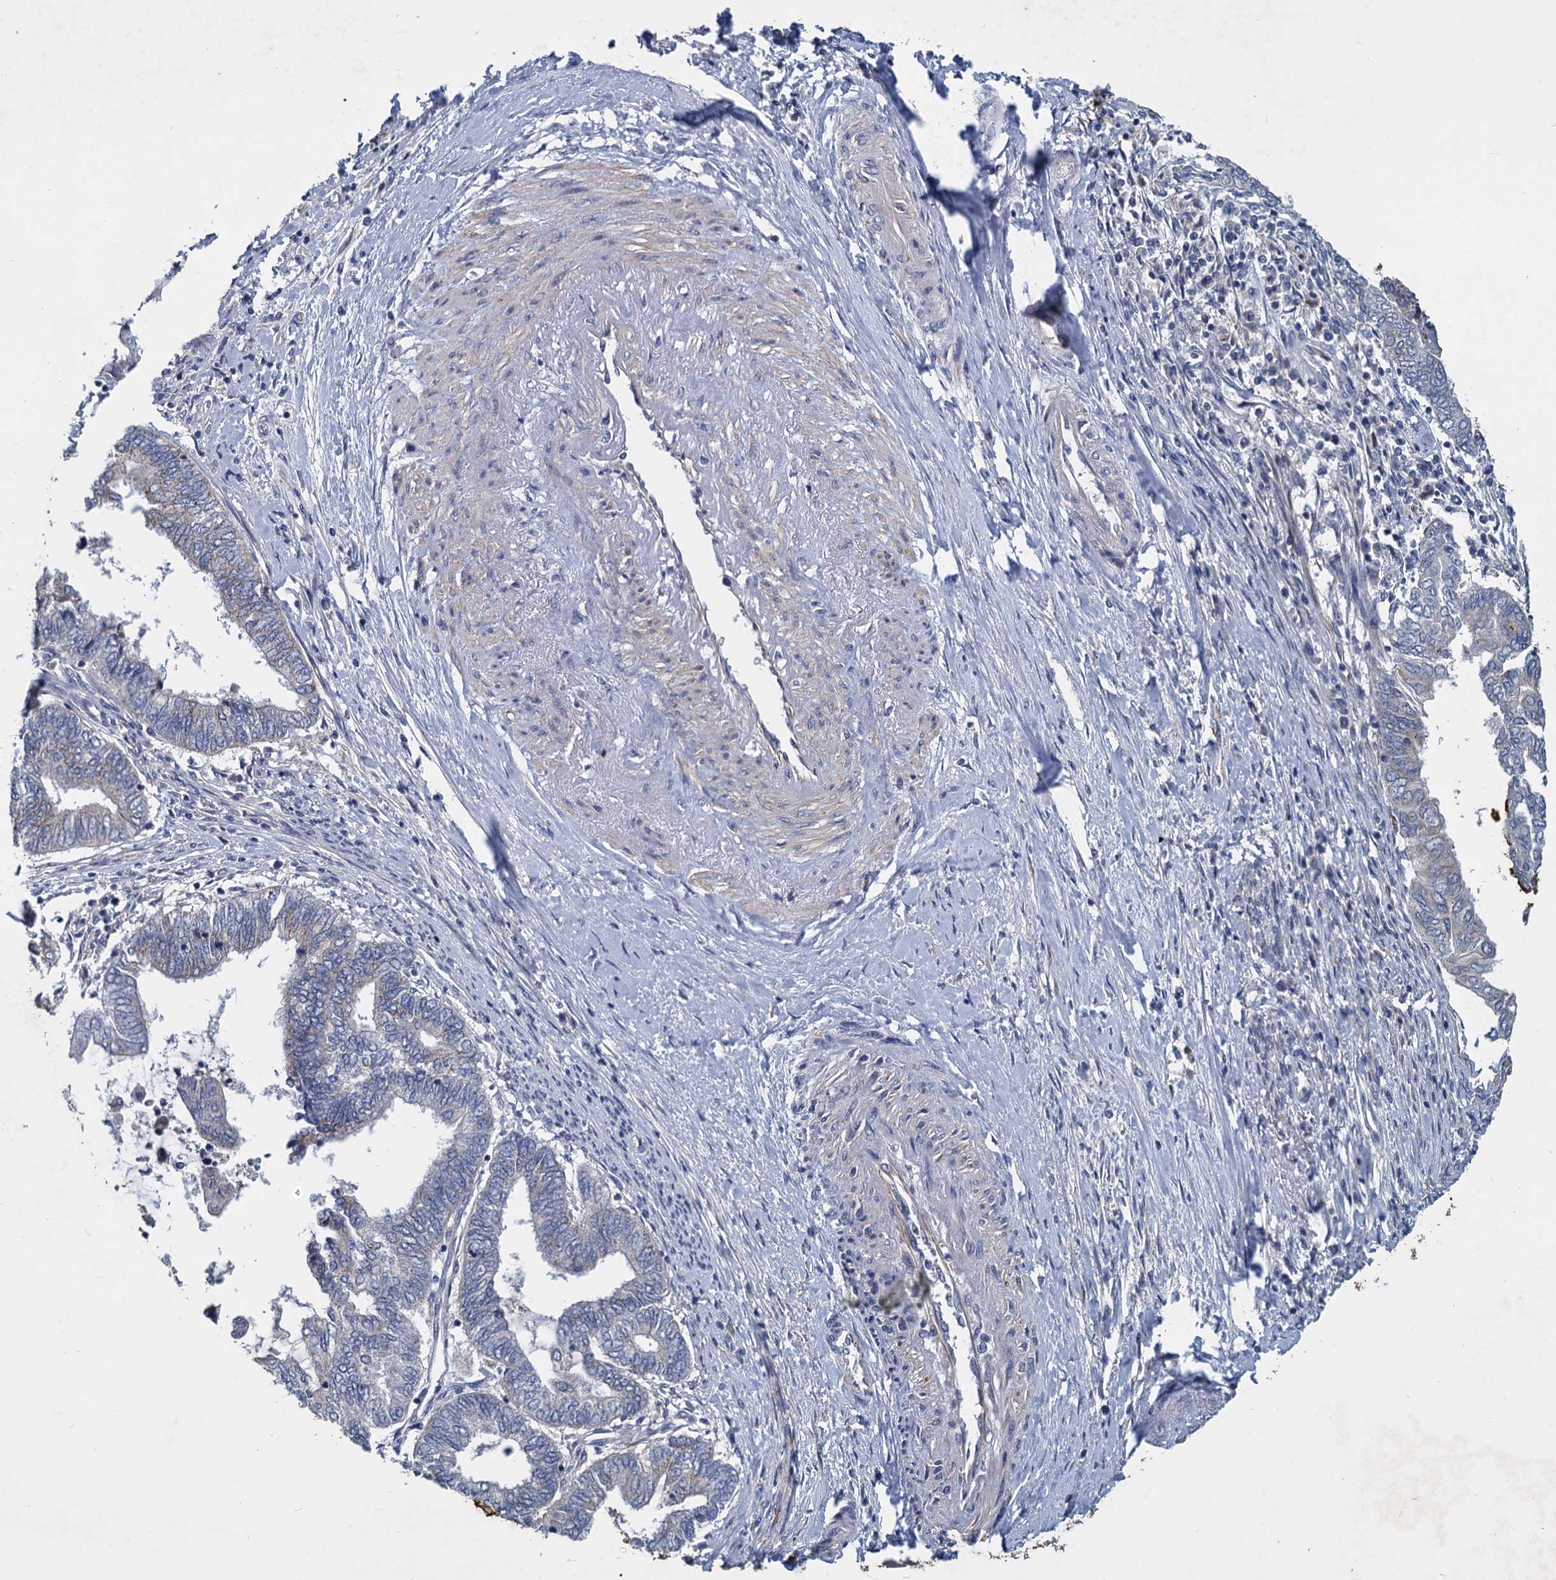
{"staining": {"intensity": "negative", "quantity": "none", "location": "none"}, "tissue": "endometrial cancer", "cell_type": "Tumor cells", "image_type": "cancer", "snomed": [{"axis": "morphology", "description": "Adenocarcinoma, NOS"}, {"axis": "topography", "description": "Uterus"}, {"axis": "topography", "description": "Endometrium"}], "caption": "Tumor cells are negative for brown protein staining in endometrial adenocarcinoma.", "gene": "SLC2A7", "patient": {"sex": "female", "age": 70}}